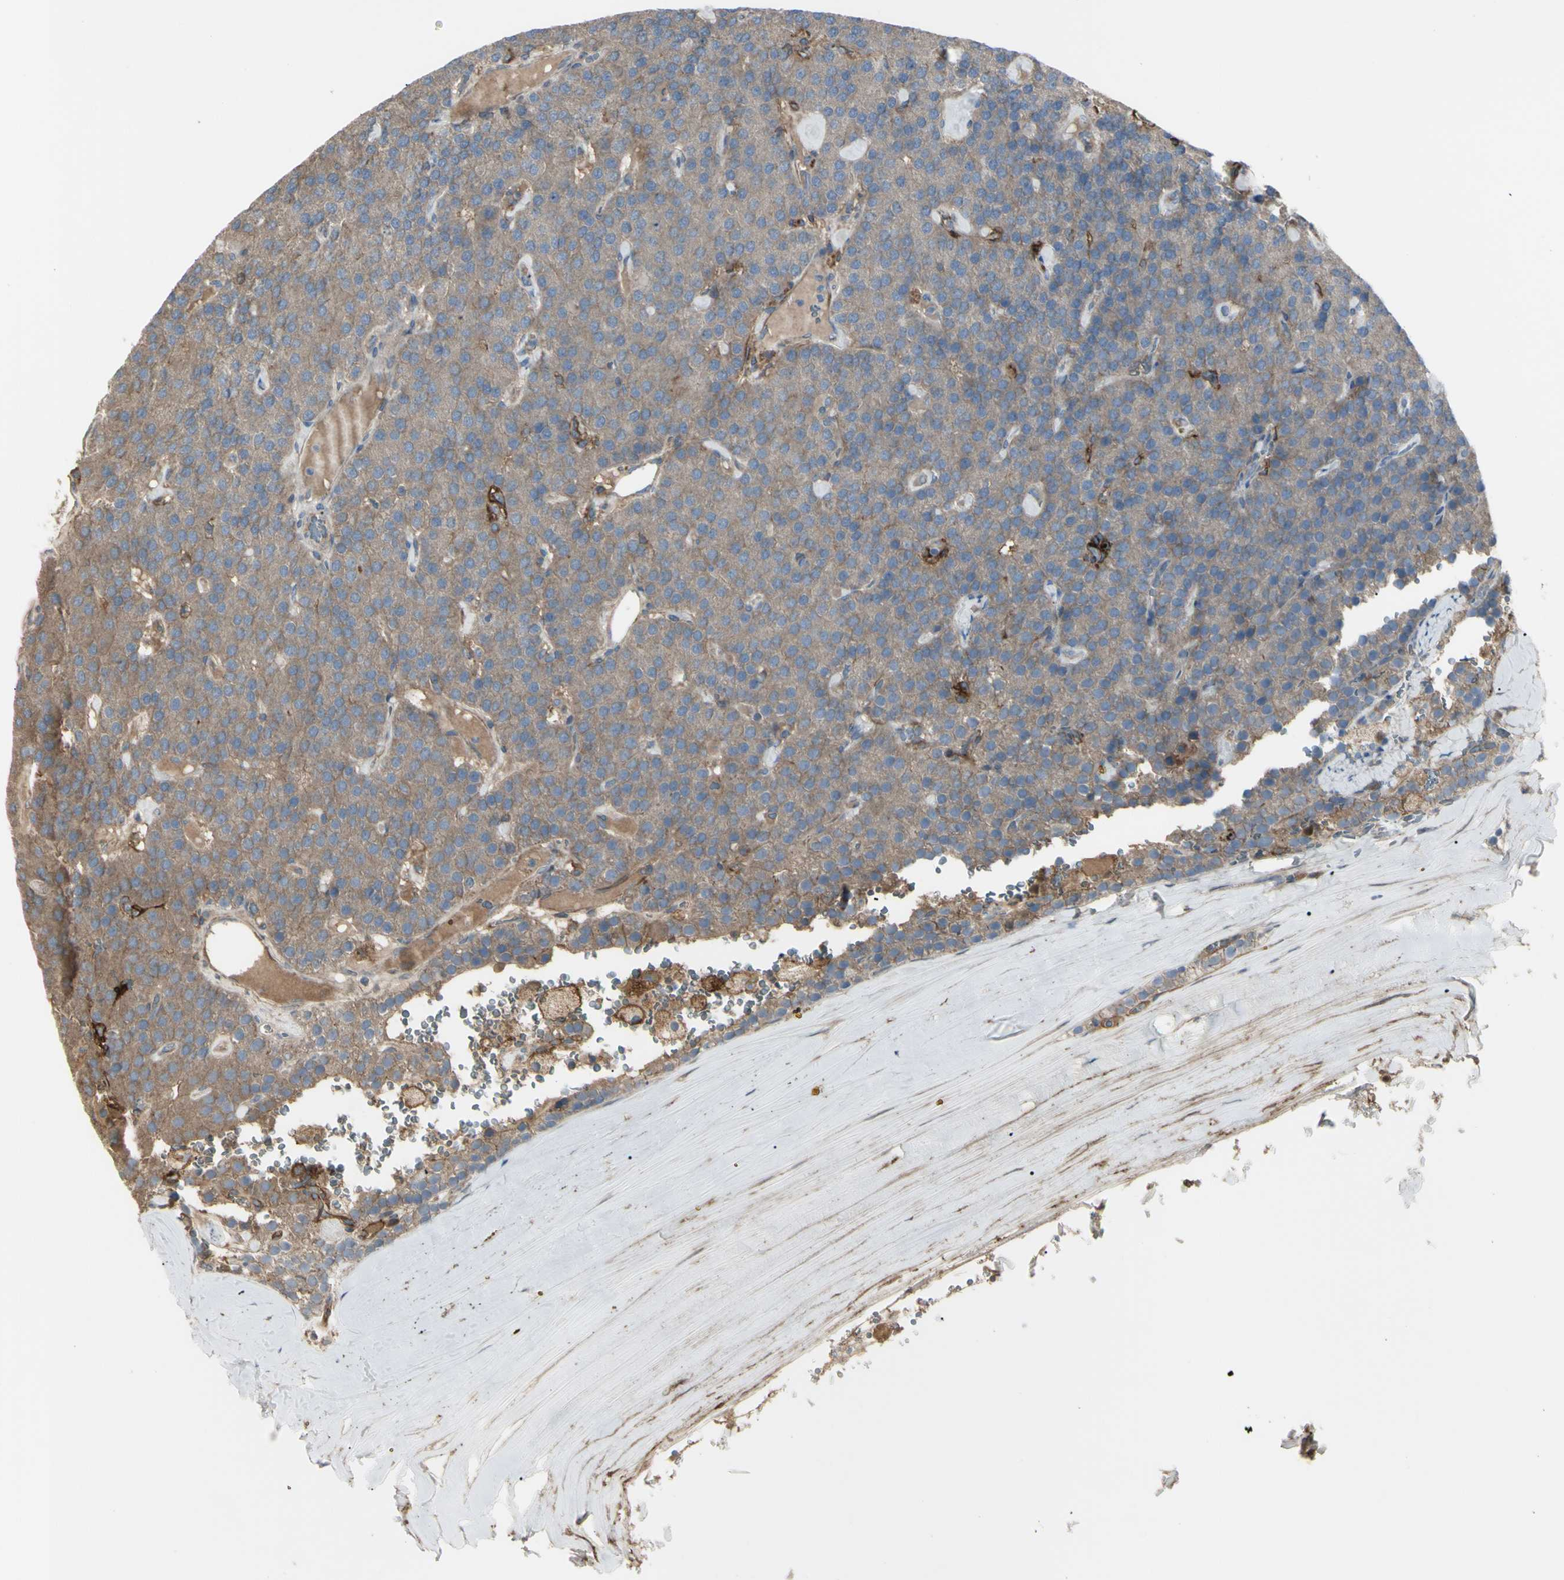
{"staining": {"intensity": "moderate", "quantity": ">75%", "location": "cytoplasmic/membranous"}, "tissue": "parathyroid gland", "cell_type": "Glandular cells", "image_type": "normal", "snomed": [{"axis": "morphology", "description": "Normal tissue, NOS"}, {"axis": "morphology", "description": "Adenoma, NOS"}, {"axis": "topography", "description": "Parathyroid gland"}], "caption": "Immunohistochemical staining of unremarkable human parathyroid gland reveals medium levels of moderate cytoplasmic/membranous positivity in approximately >75% of glandular cells.", "gene": "CD276", "patient": {"sex": "female", "age": 86}}